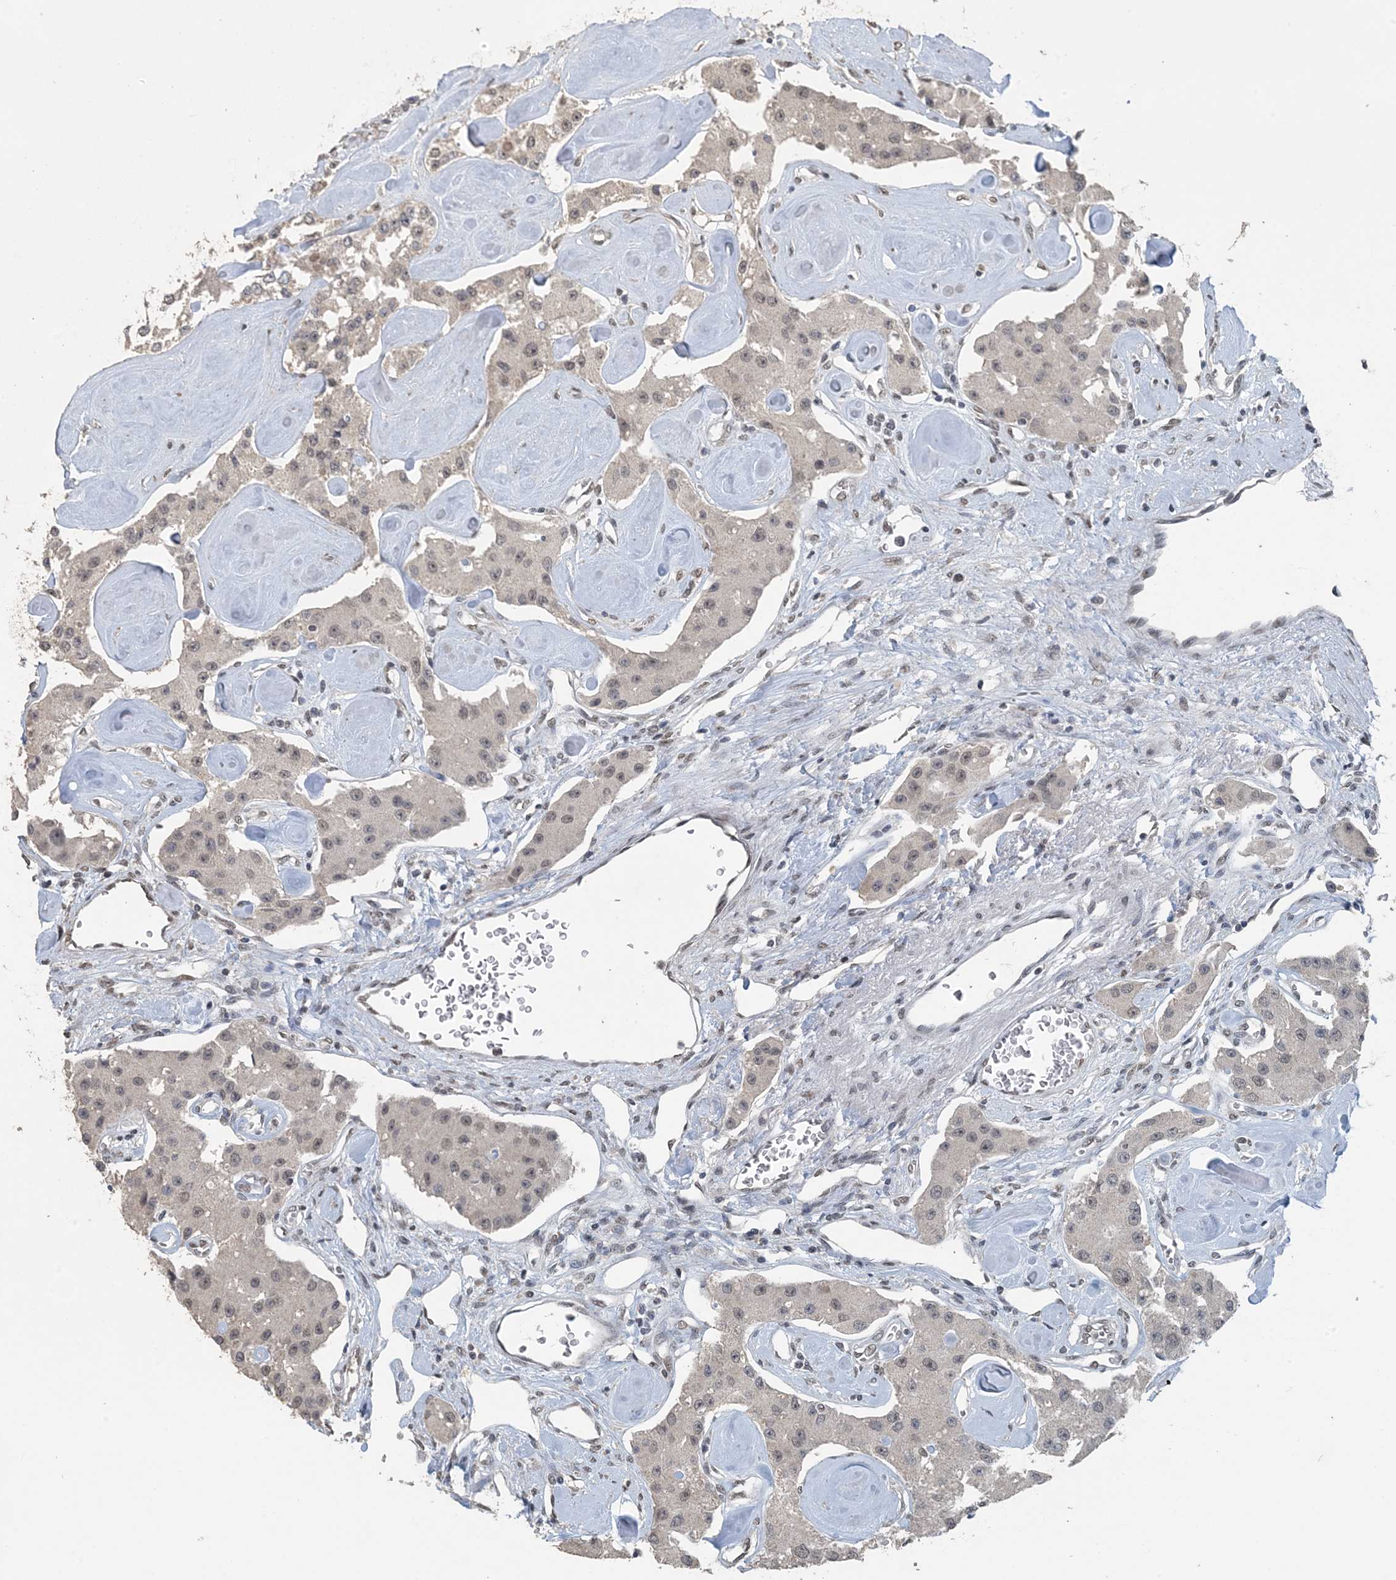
{"staining": {"intensity": "negative", "quantity": "none", "location": "none"}, "tissue": "carcinoid", "cell_type": "Tumor cells", "image_type": "cancer", "snomed": [{"axis": "morphology", "description": "Carcinoid, malignant, NOS"}, {"axis": "topography", "description": "Pancreas"}], "caption": "A high-resolution micrograph shows immunohistochemistry (IHC) staining of carcinoid (malignant), which demonstrates no significant staining in tumor cells.", "gene": "MBD2", "patient": {"sex": "male", "age": 41}}